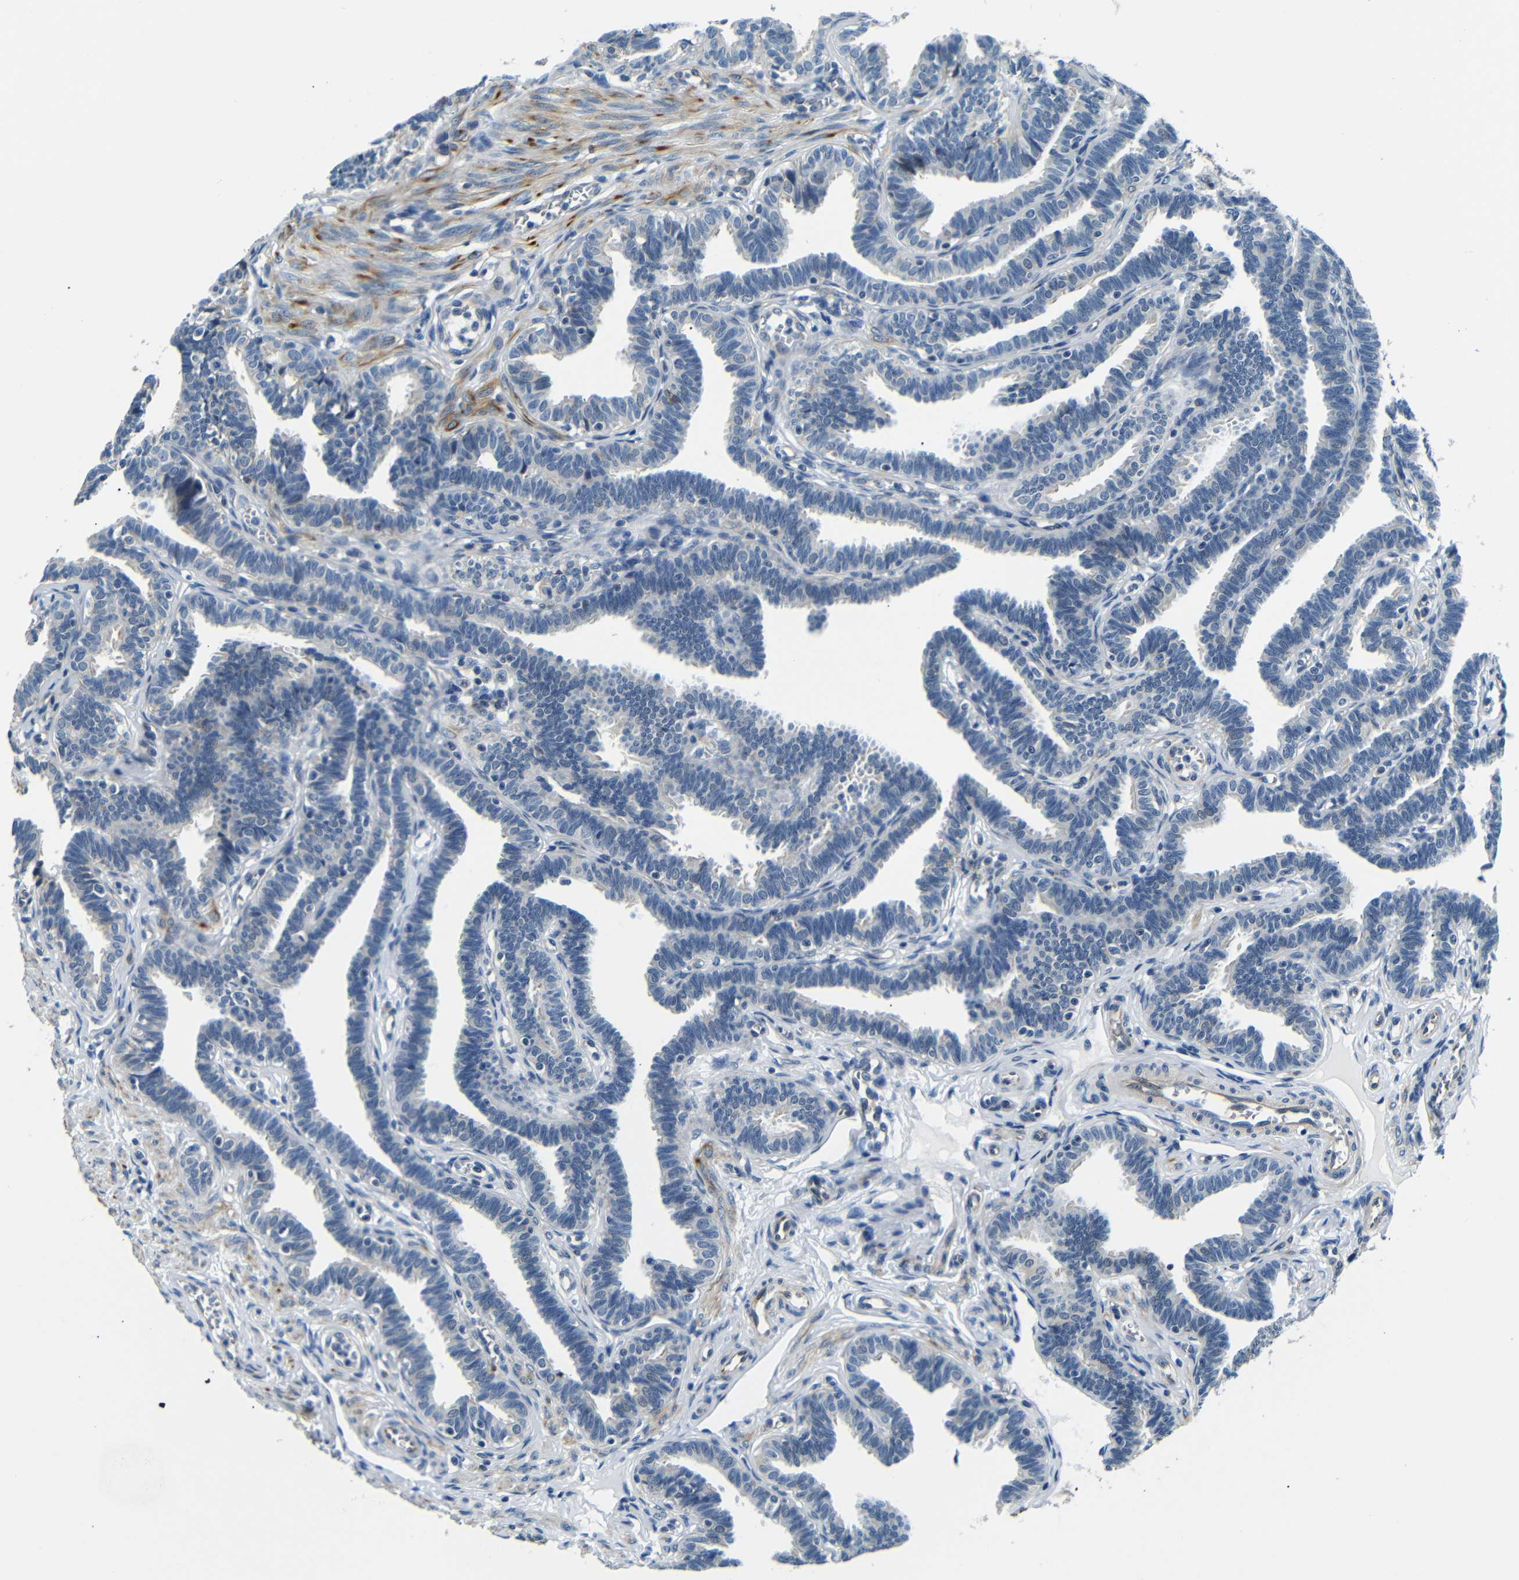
{"staining": {"intensity": "negative", "quantity": "none", "location": "none"}, "tissue": "fallopian tube", "cell_type": "Glandular cells", "image_type": "normal", "snomed": [{"axis": "morphology", "description": "Normal tissue, NOS"}, {"axis": "topography", "description": "Fallopian tube"}, {"axis": "topography", "description": "Ovary"}], "caption": "IHC image of benign fallopian tube: human fallopian tube stained with DAB demonstrates no significant protein staining in glandular cells. (Brightfield microscopy of DAB IHC at high magnification).", "gene": "TAFA1", "patient": {"sex": "female", "age": 23}}